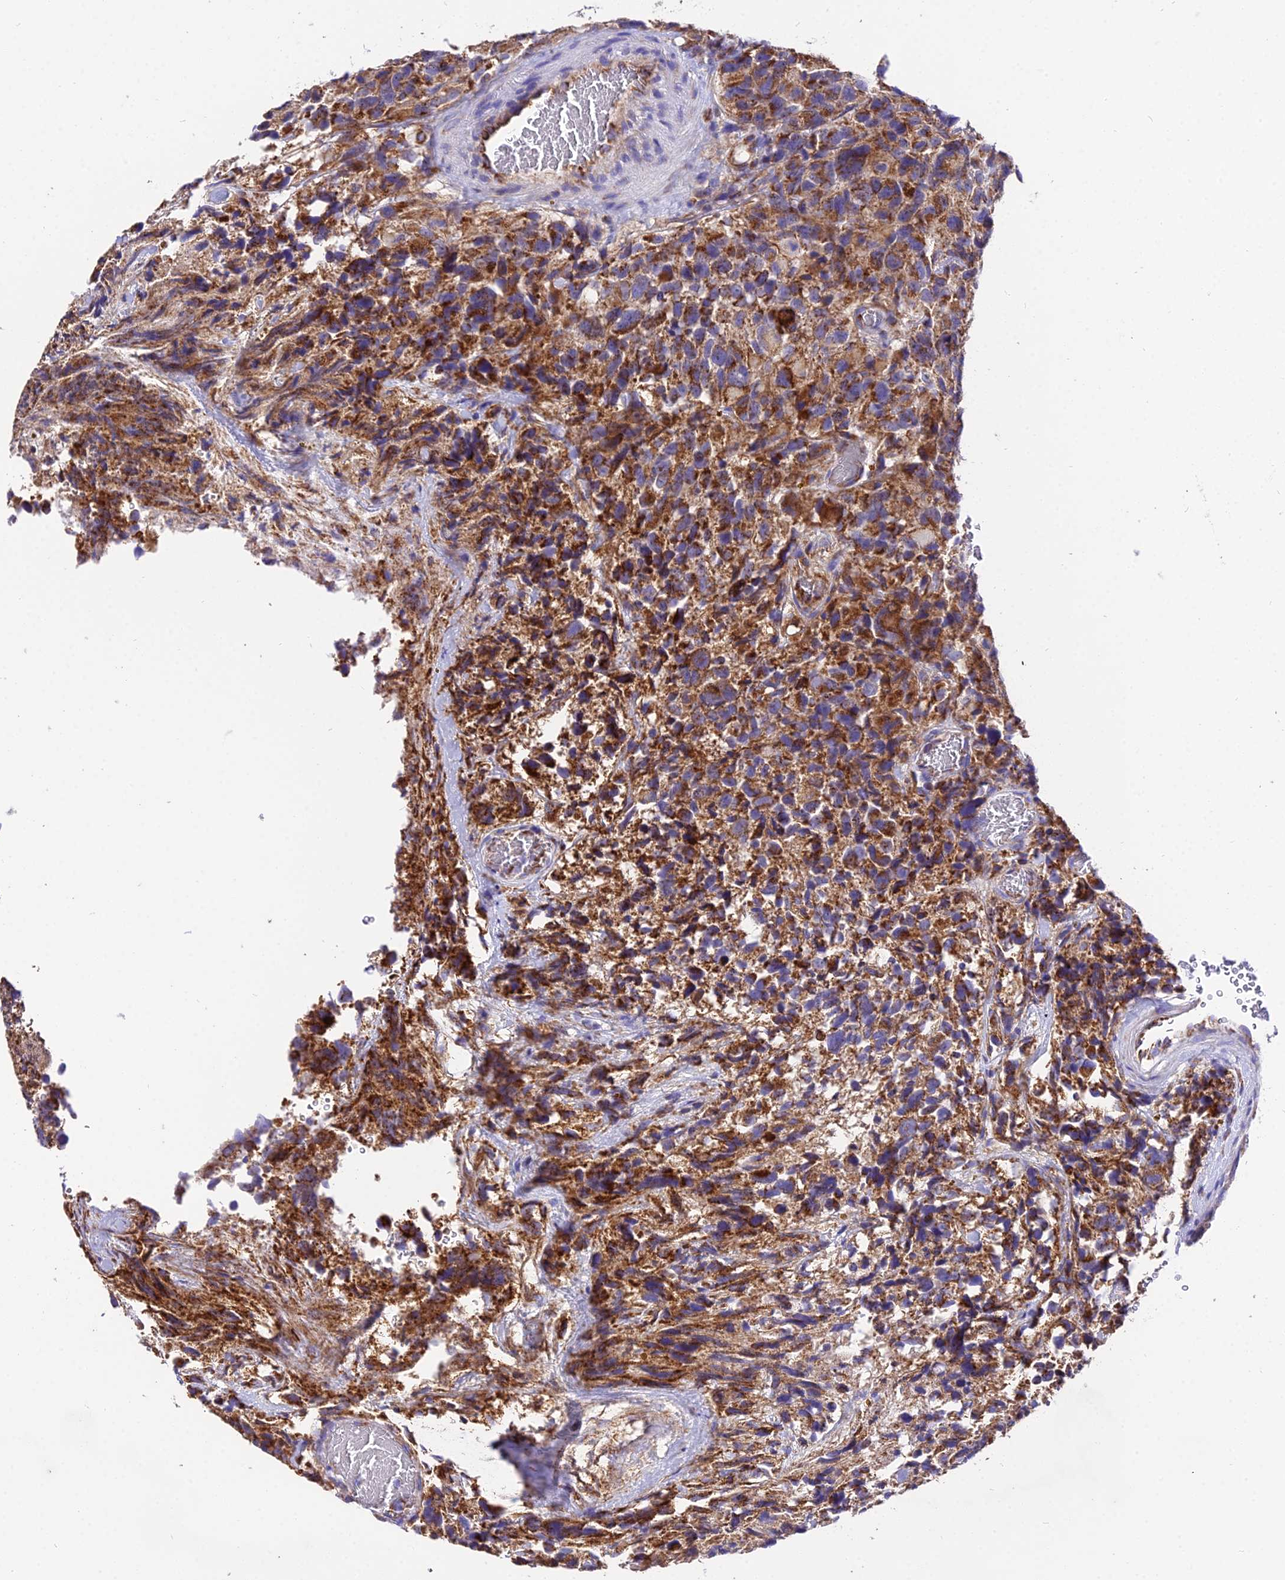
{"staining": {"intensity": "moderate", "quantity": ">75%", "location": "cytoplasmic/membranous"}, "tissue": "glioma", "cell_type": "Tumor cells", "image_type": "cancer", "snomed": [{"axis": "morphology", "description": "Glioma, malignant, High grade"}, {"axis": "topography", "description": "Brain"}], "caption": "Glioma stained for a protein shows moderate cytoplasmic/membranous positivity in tumor cells. (Brightfield microscopy of DAB IHC at high magnification).", "gene": "OCIAD1", "patient": {"sex": "male", "age": 69}}